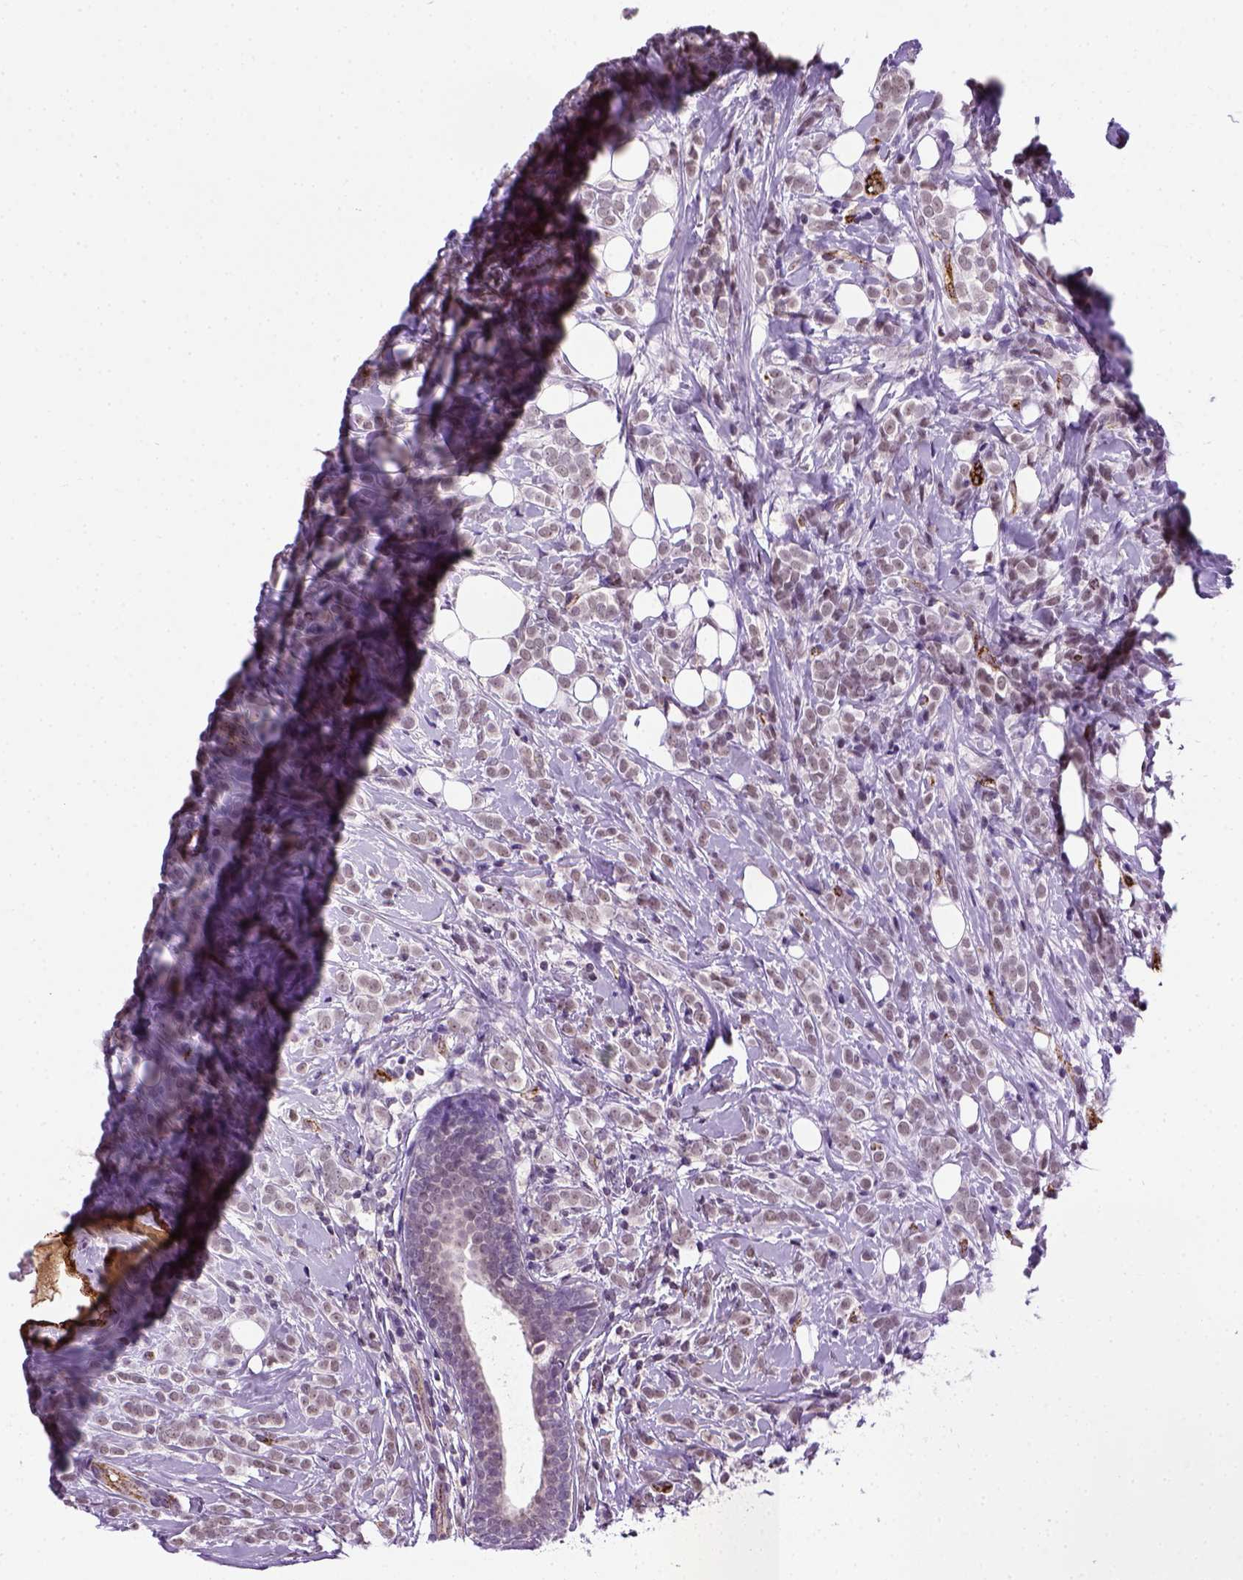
{"staining": {"intensity": "negative", "quantity": "none", "location": "none"}, "tissue": "breast cancer", "cell_type": "Tumor cells", "image_type": "cancer", "snomed": [{"axis": "morphology", "description": "Lobular carcinoma"}, {"axis": "topography", "description": "Breast"}], "caption": "Tumor cells are negative for brown protein staining in breast cancer.", "gene": "VWF", "patient": {"sex": "female", "age": 49}}